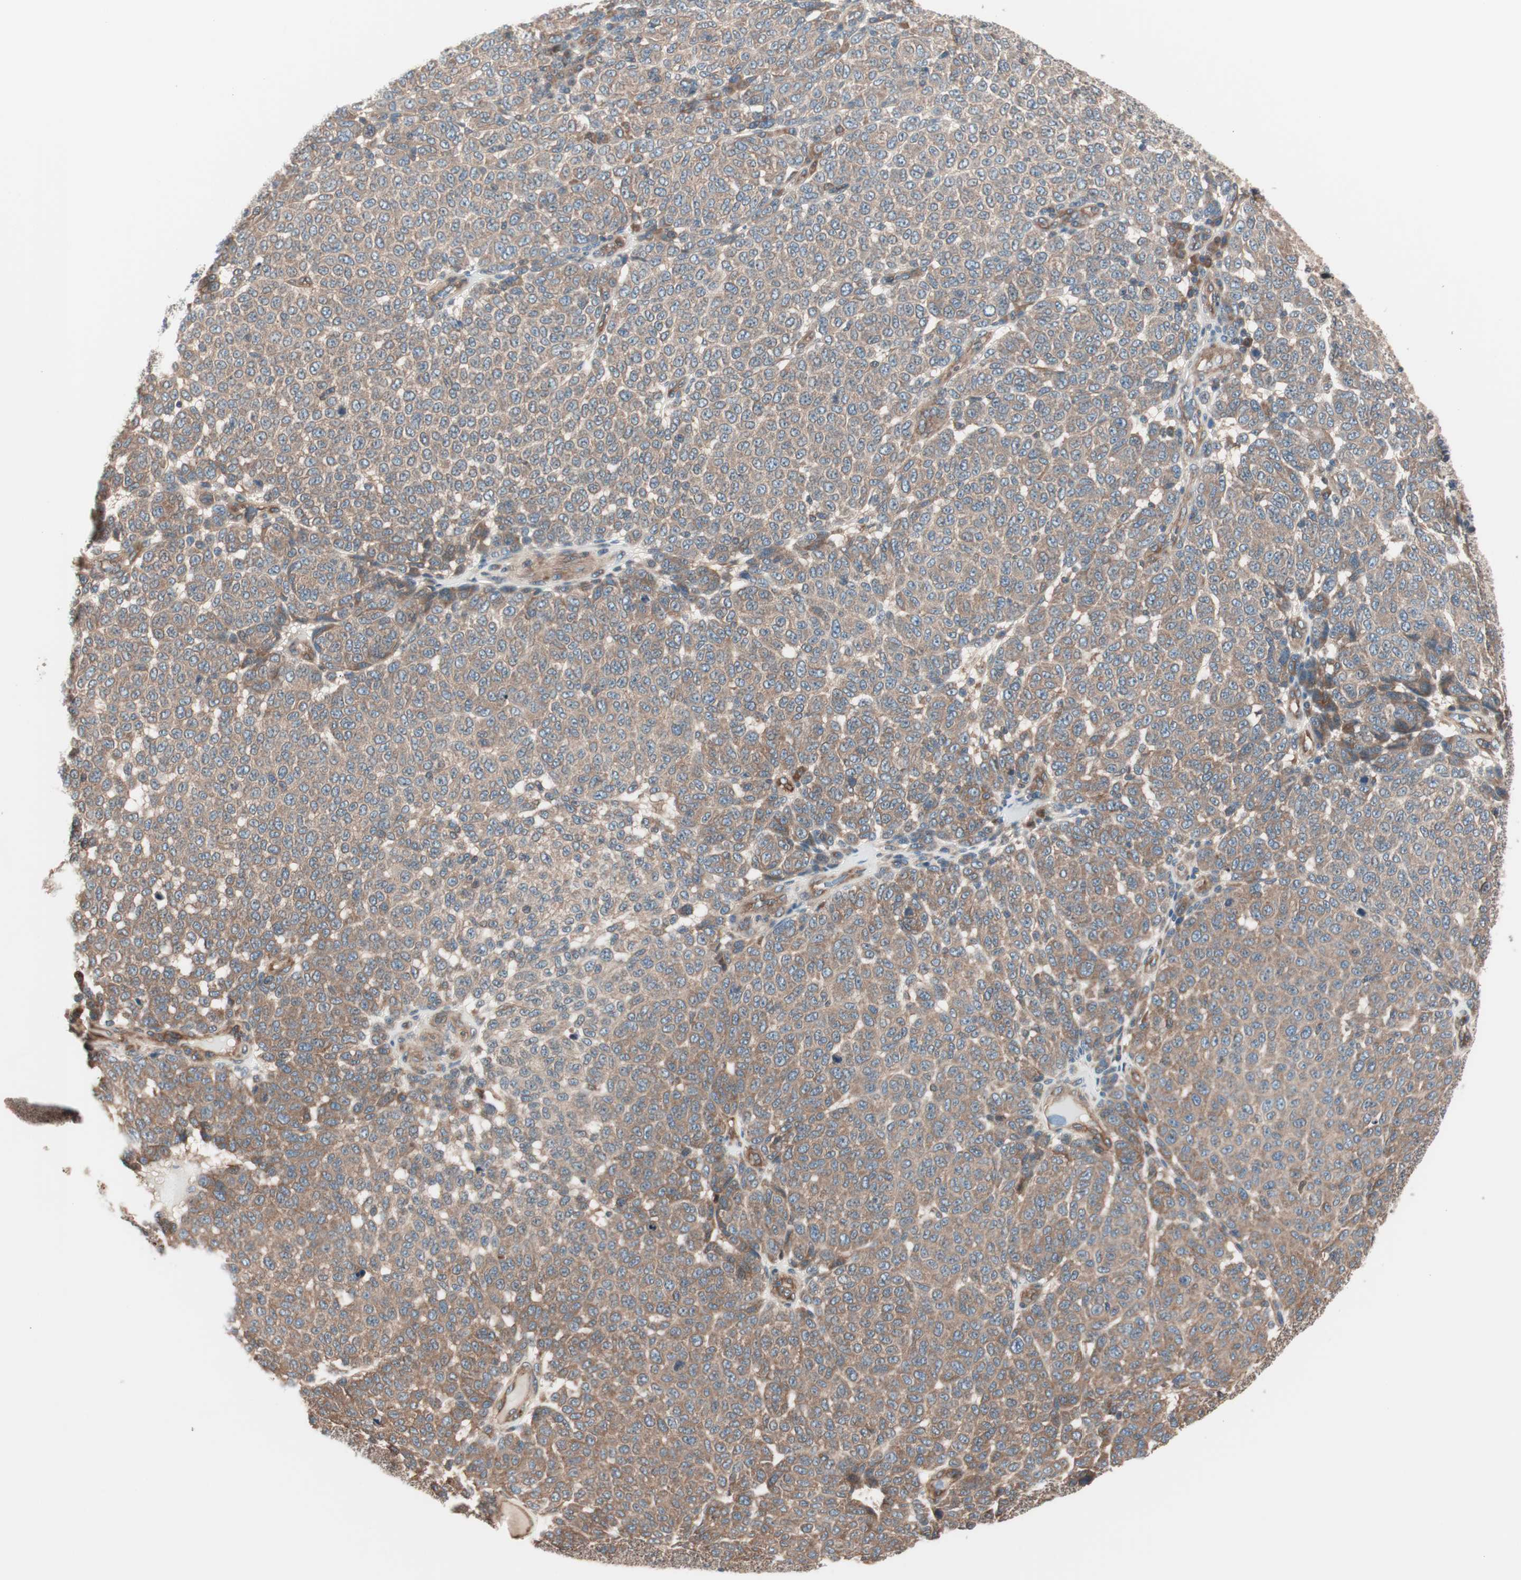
{"staining": {"intensity": "moderate", "quantity": ">75%", "location": "cytoplasmic/membranous"}, "tissue": "melanoma", "cell_type": "Tumor cells", "image_type": "cancer", "snomed": [{"axis": "morphology", "description": "Malignant melanoma, NOS"}, {"axis": "topography", "description": "Skin"}], "caption": "Immunohistochemistry (IHC) micrograph of neoplastic tissue: human melanoma stained using immunohistochemistry demonstrates medium levels of moderate protein expression localized specifically in the cytoplasmic/membranous of tumor cells, appearing as a cytoplasmic/membranous brown color.", "gene": "TSG101", "patient": {"sex": "male", "age": 59}}